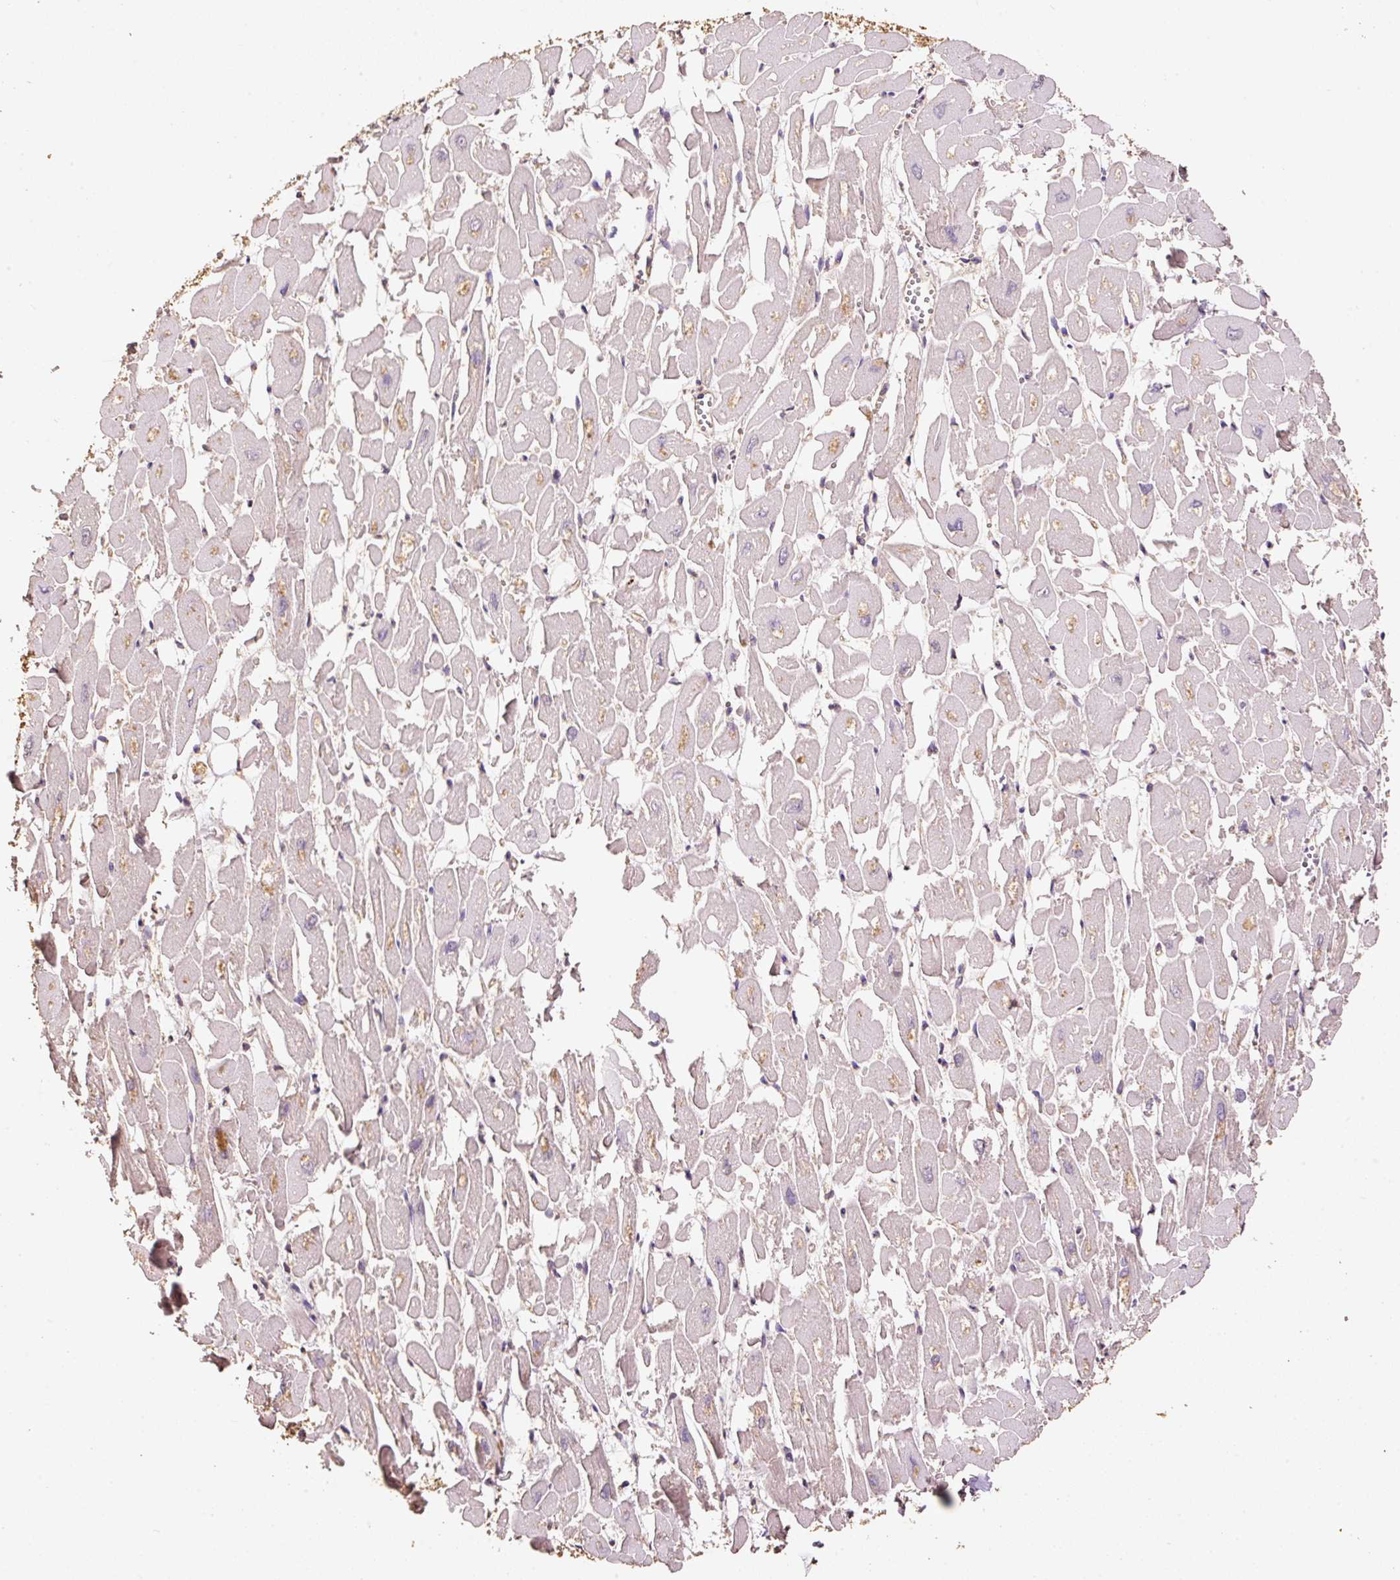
{"staining": {"intensity": "weak", "quantity": "25%-75%", "location": "cytoplasmic/membranous"}, "tissue": "heart muscle", "cell_type": "Cardiomyocytes", "image_type": "normal", "snomed": [{"axis": "morphology", "description": "Normal tissue, NOS"}, {"axis": "topography", "description": "Heart"}], "caption": "This is a micrograph of immunohistochemistry staining of benign heart muscle, which shows weak positivity in the cytoplasmic/membranous of cardiomyocytes.", "gene": "HERC2", "patient": {"sex": "male", "age": 54}}